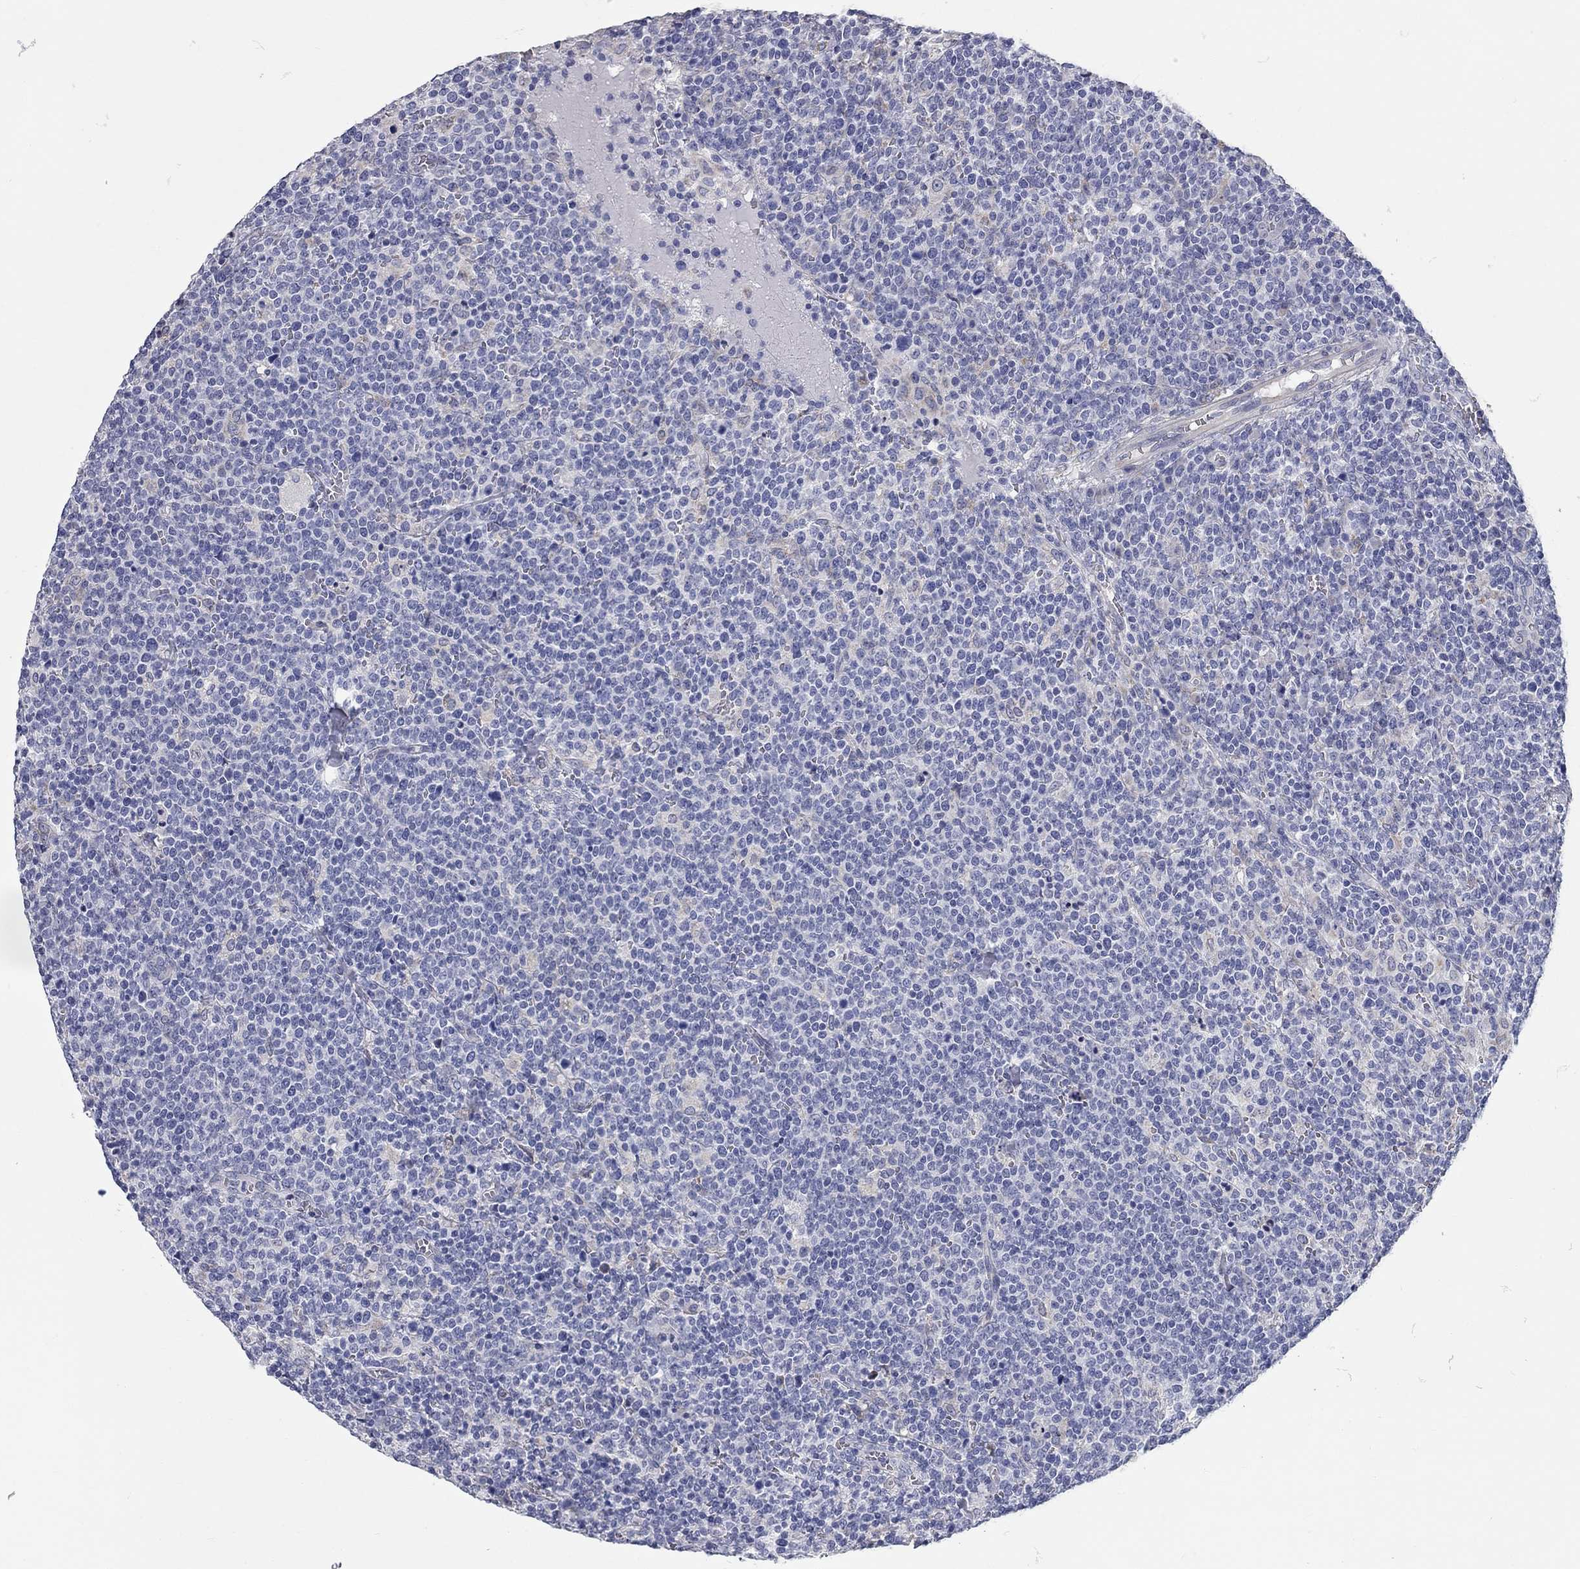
{"staining": {"intensity": "negative", "quantity": "none", "location": "none"}, "tissue": "lymphoma", "cell_type": "Tumor cells", "image_type": "cancer", "snomed": [{"axis": "morphology", "description": "Malignant lymphoma, non-Hodgkin's type, High grade"}, {"axis": "topography", "description": "Lymph node"}], "caption": "The photomicrograph exhibits no staining of tumor cells in high-grade malignant lymphoma, non-Hodgkin's type.", "gene": "XAGE2", "patient": {"sex": "male", "age": 61}}